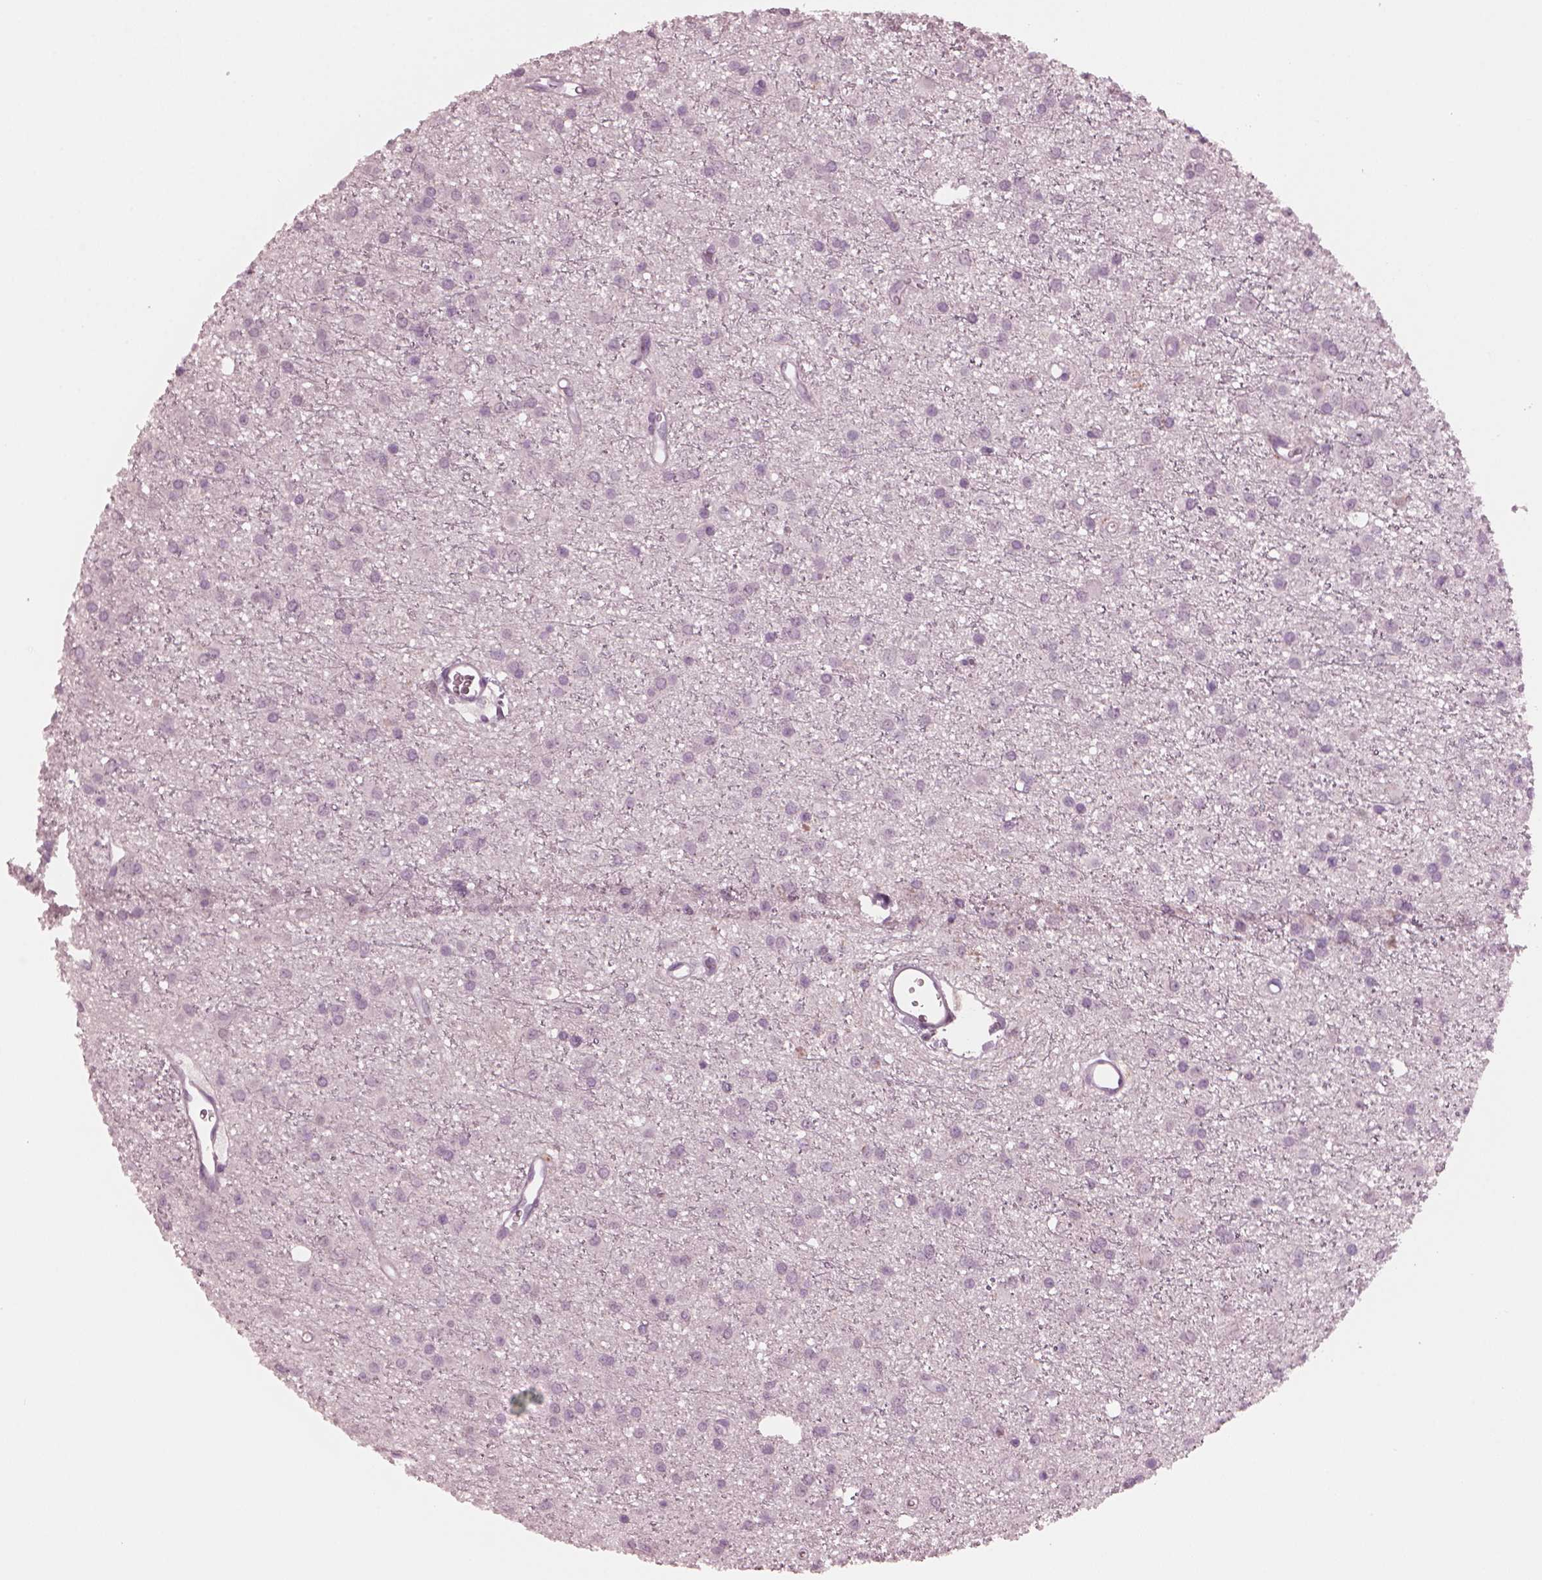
{"staining": {"intensity": "negative", "quantity": "none", "location": "none"}, "tissue": "glioma", "cell_type": "Tumor cells", "image_type": "cancer", "snomed": [{"axis": "morphology", "description": "Glioma, malignant, Low grade"}, {"axis": "topography", "description": "Brain"}], "caption": "A photomicrograph of glioma stained for a protein demonstrates no brown staining in tumor cells.", "gene": "SLAMF8", "patient": {"sex": "male", "age": 27}}